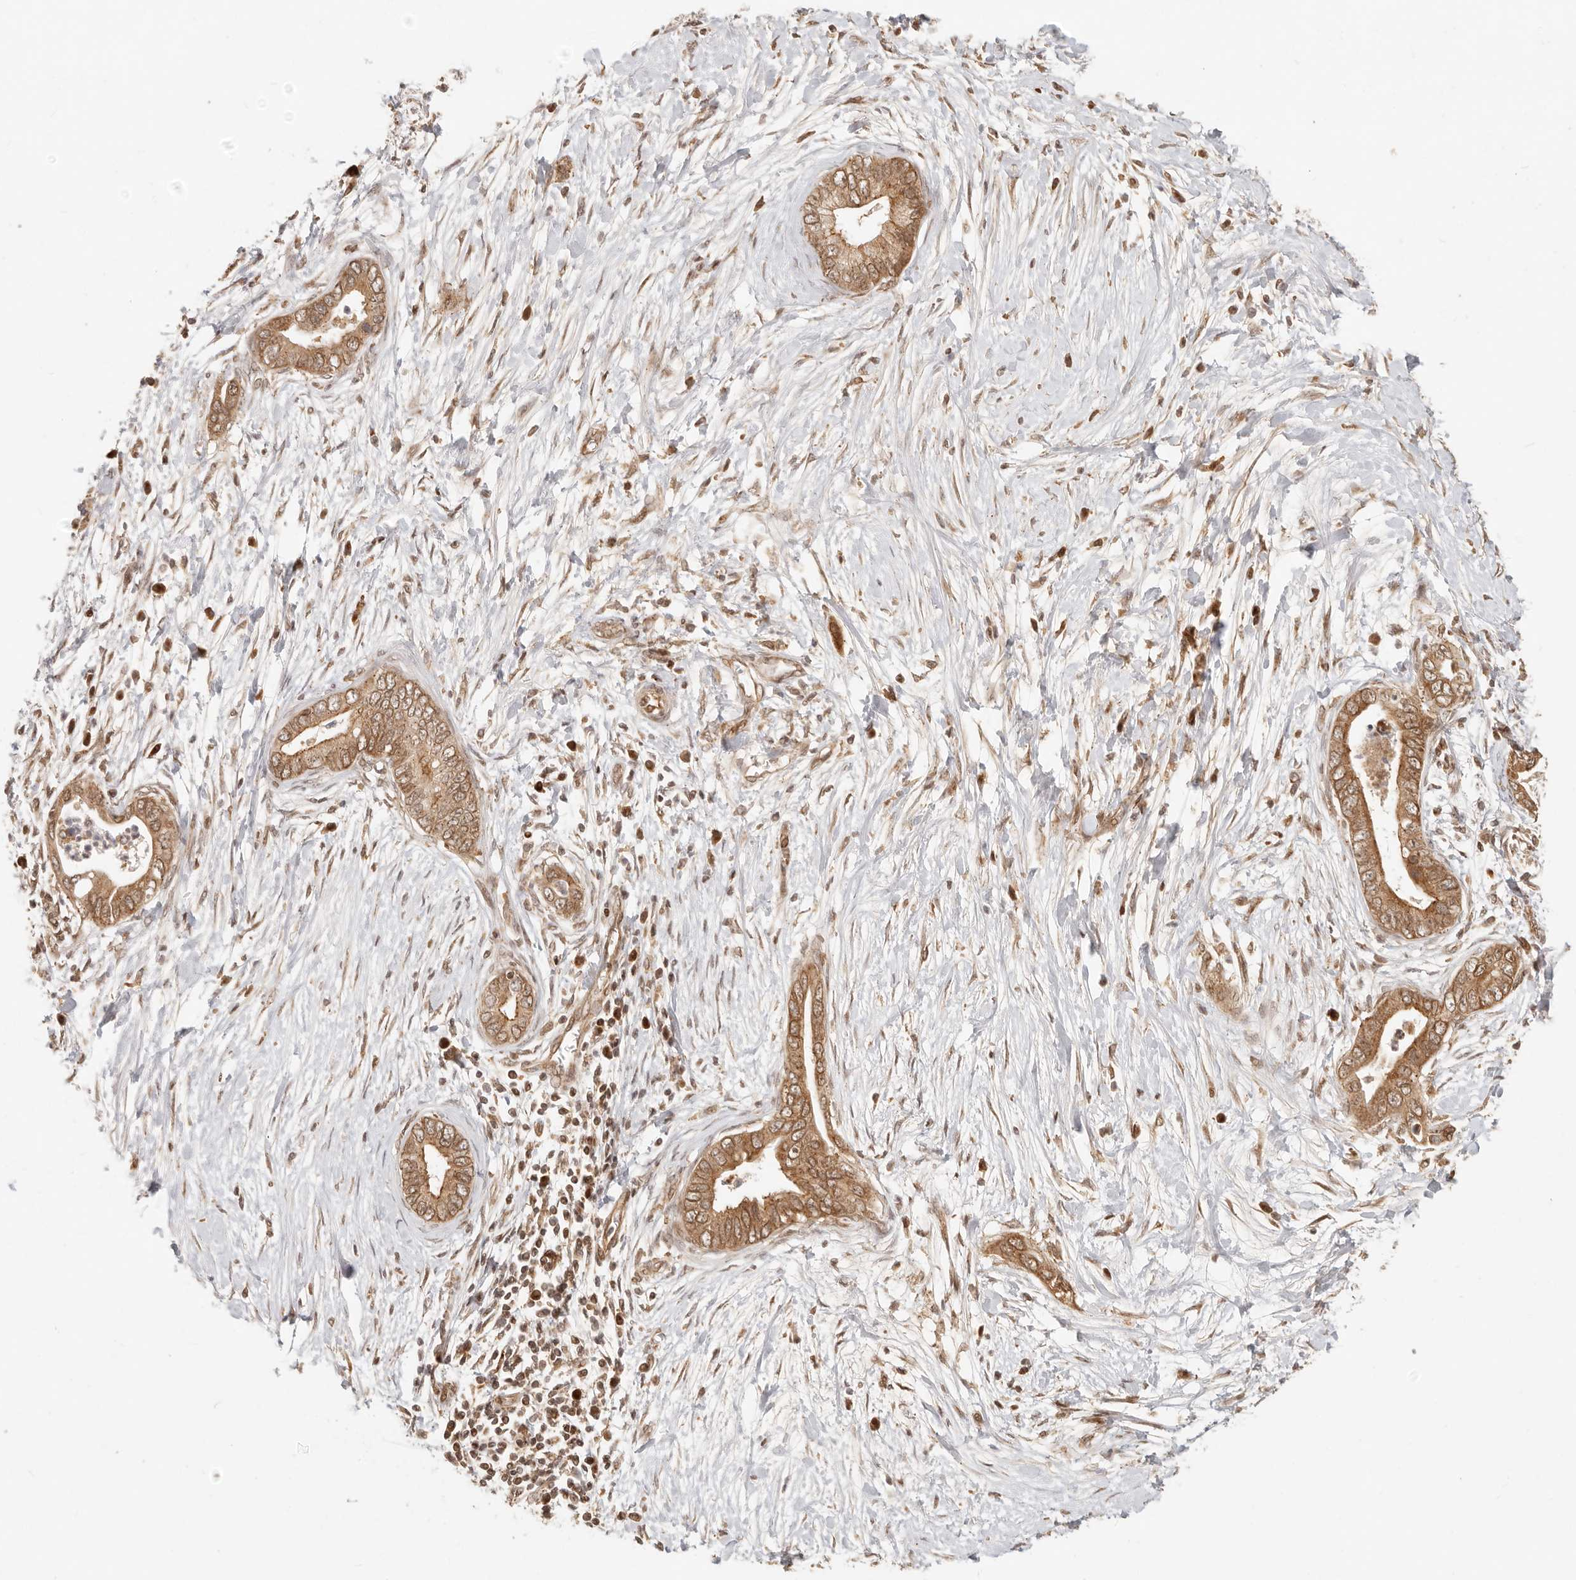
{"staining": {"intensity": "moderate", "quantity": ">75%", "location": "cytoplasmic/membranous"}, "tissue": "pancreatic cancer", "cell_type": "Tumor cells", "image_type": "cancer", "snomed": [{"axis": "morphology", "description": "Adenocarcinoma, NOS"}, {"axis": "topography", "description": "Pancreas"}], "caption": "Immunohistochemical staining of human adenocarcinoma (pancreatic) reveals moderate cytoplasmic/membranous protein staining in approximately >75% of tumor cells.", "gene": "TIMM17A", "patient": {"sex": "male", "age": 75}}